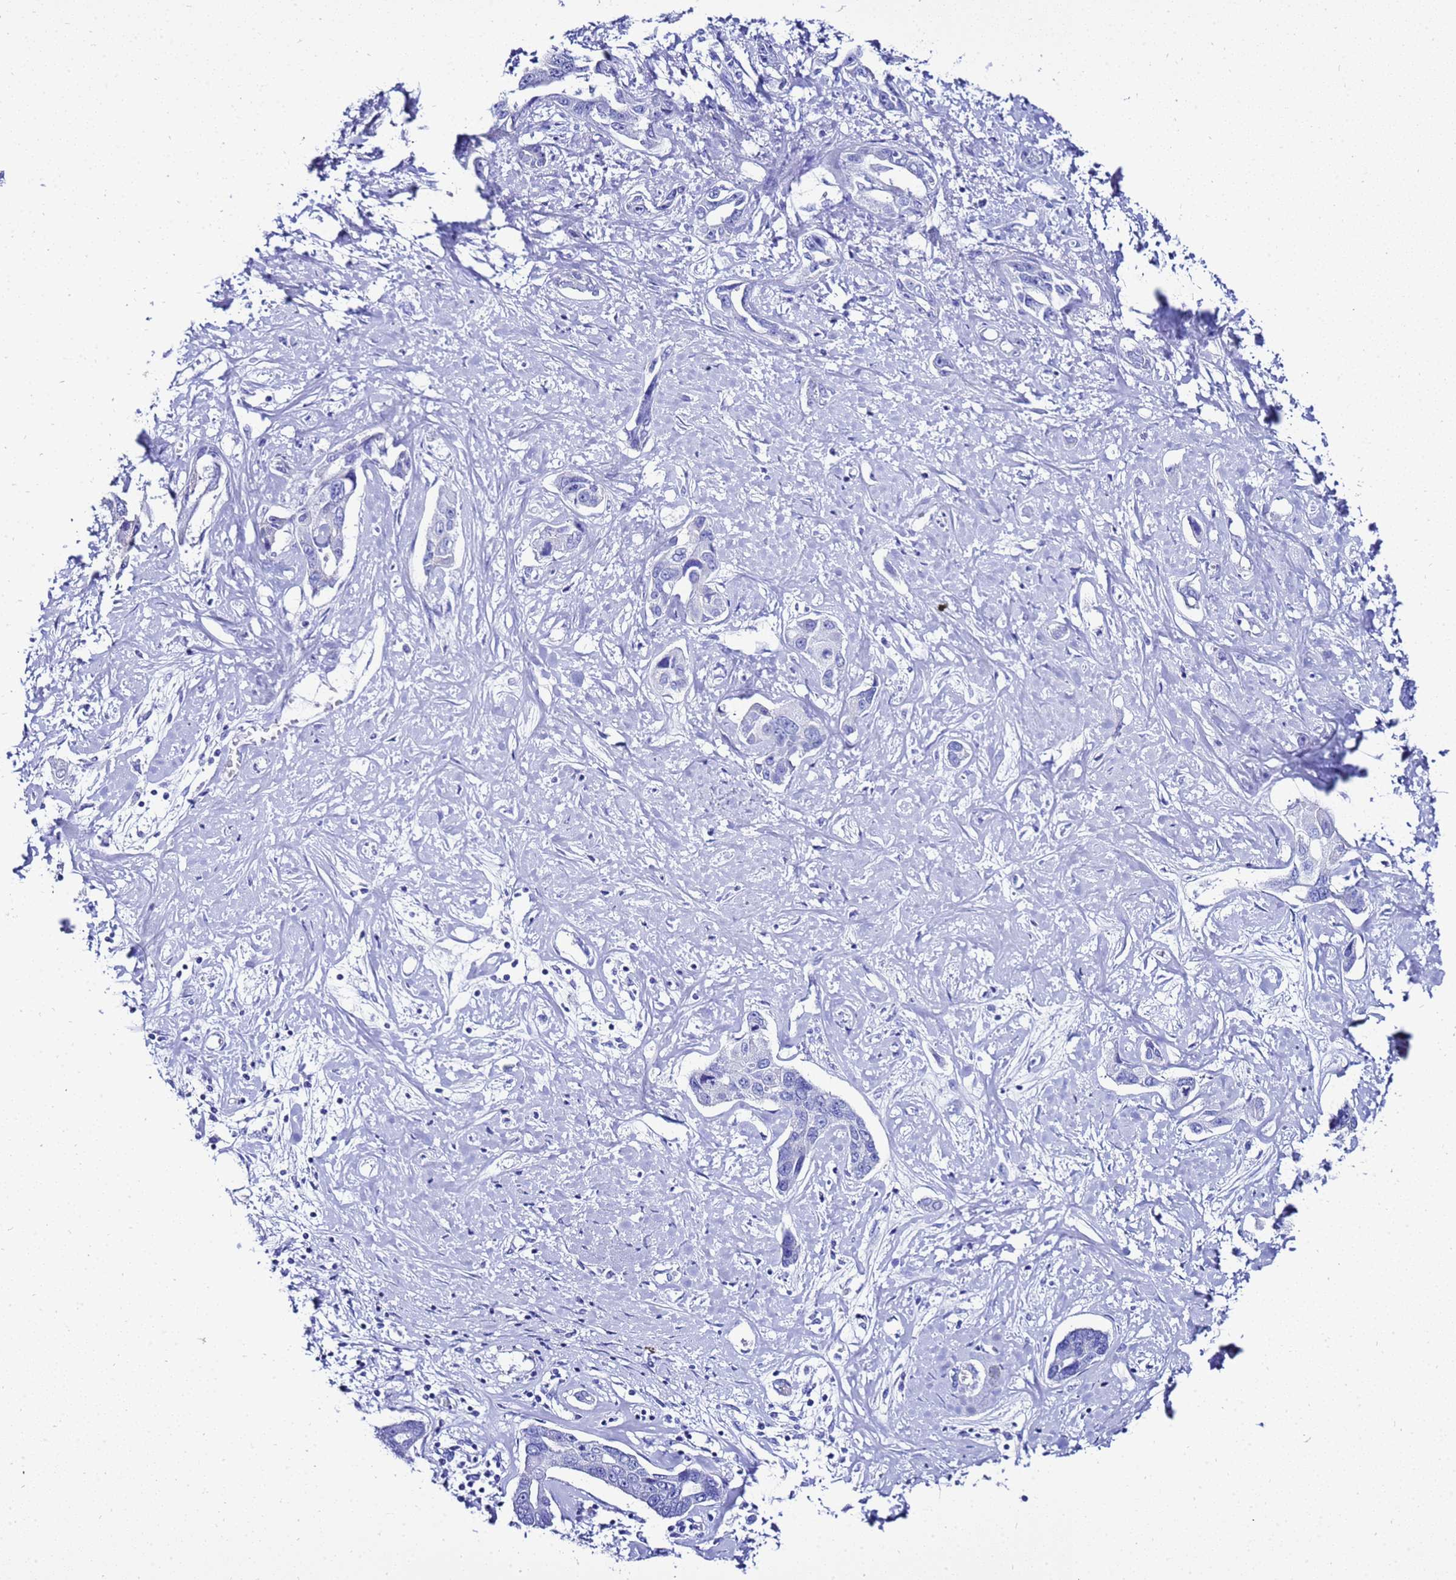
{"staining": {"intensity": "negative", "quantity": "none", "location": "none"}, "tissue": "liver cancer", "cell_type": "Tumor cells", "image_type": "cancer", "snomed": [{"axis": "morphology", "description": "Cholangiocarcinoma"}, {"axis": "topography", "description": "Liver"}], "caption": "This is a histopathology image of immunohistochemistry staining of cholangiocarcinoma (liver), which shows no positivity in tumor cells.", "gene": "LIPF", "patient": {"sex": "male", "age": 59}}